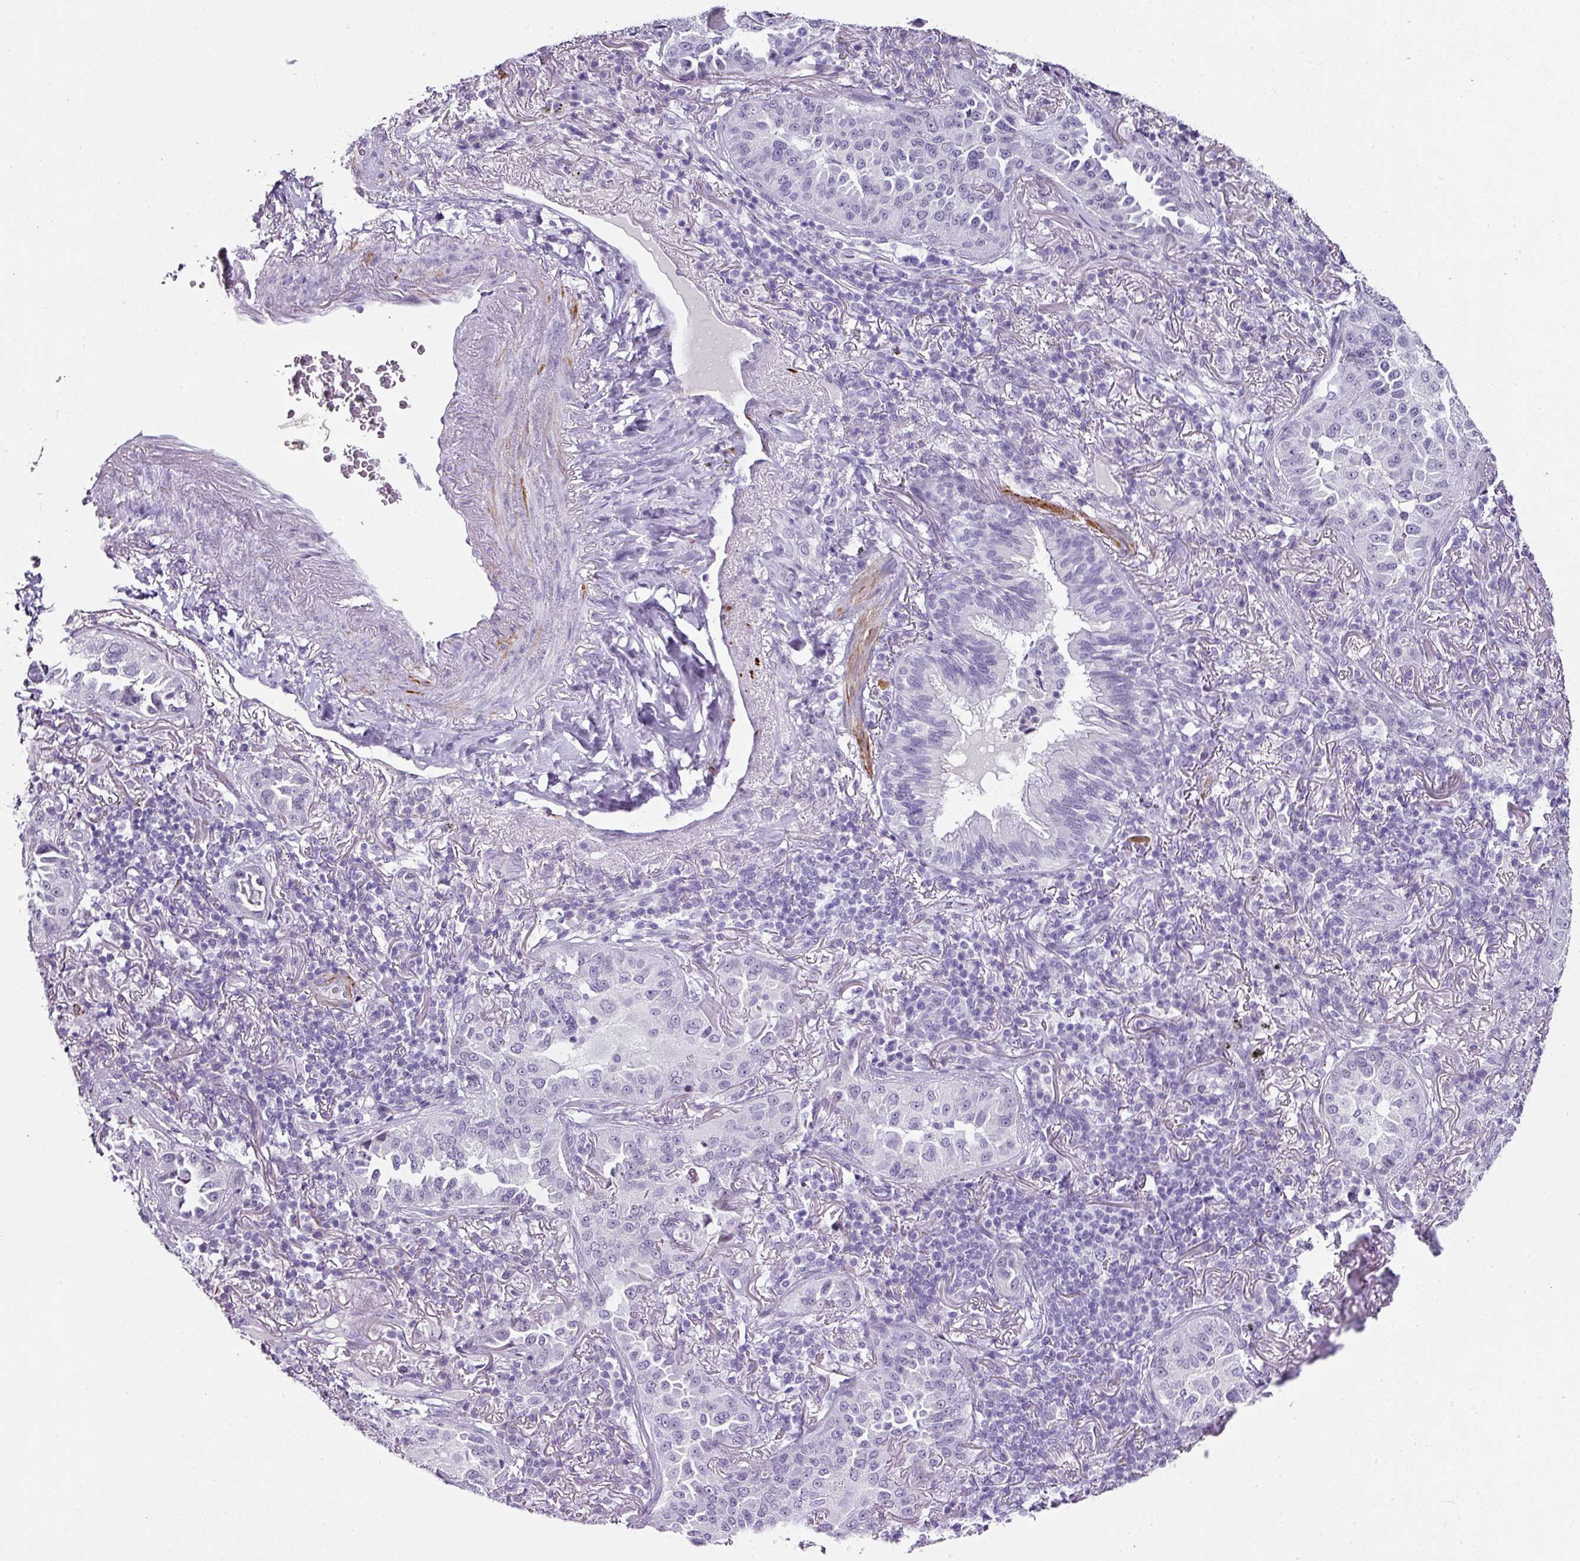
{"staining": {"intensity": "negative", "quantity": "none", "location": "none"}, "tissue": "lung cancer", "cell_type": "Tumor cells", "image_type": "cancer", "snomed": [{"axis": "morphology", "description": "Adenocarcinoma, NOS"}, {"axis": "topography", "description": "Lung"}], "caption": "Immunohistochemistry micrograph of neoplastic tissue: lung adenocarcinoma stained with DAB shows no significant protein staining in tumor cells.", "gene": "TRA2A", "patient": {"sex": "female", "age": 69}}